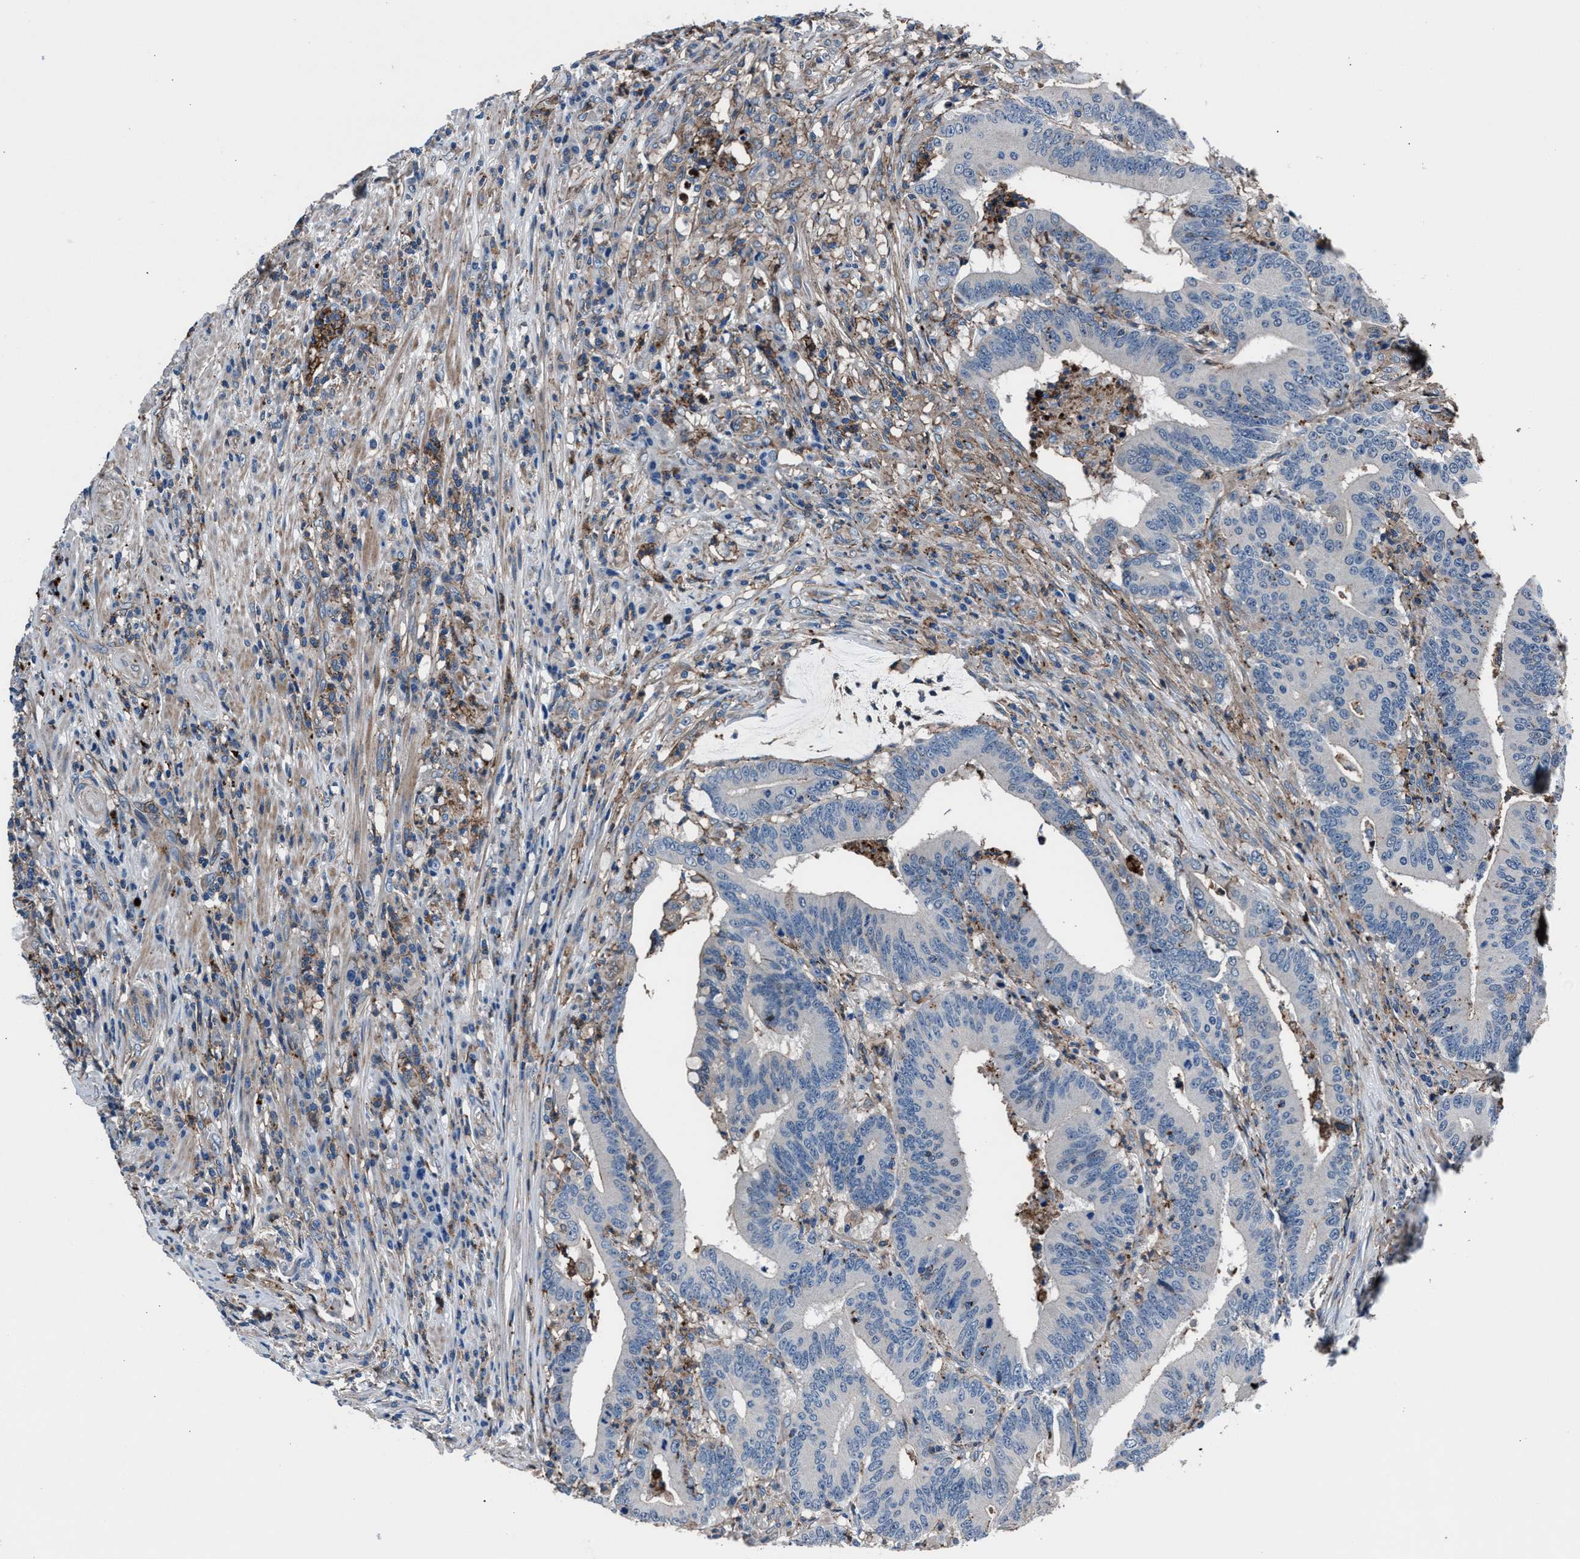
{"staining": {"intensity": "negative", "quantity": "none", "location": "none"}, "tissue": "colorectal cancer", "cell_type": "Tumor cells", "image_type": "cancer", "snomed": [{"axis": "morphology", "description": "Adenocarcinoma, NOS"}, {"axis": "topography", "description": "Colon"}], "caption": "The micrograph demonstrates no staining of tumor cells in colorectal cancer (adenocarcinoma).", "gene": "MFSD11", "patient": {"sex": "female", "age": 66}}